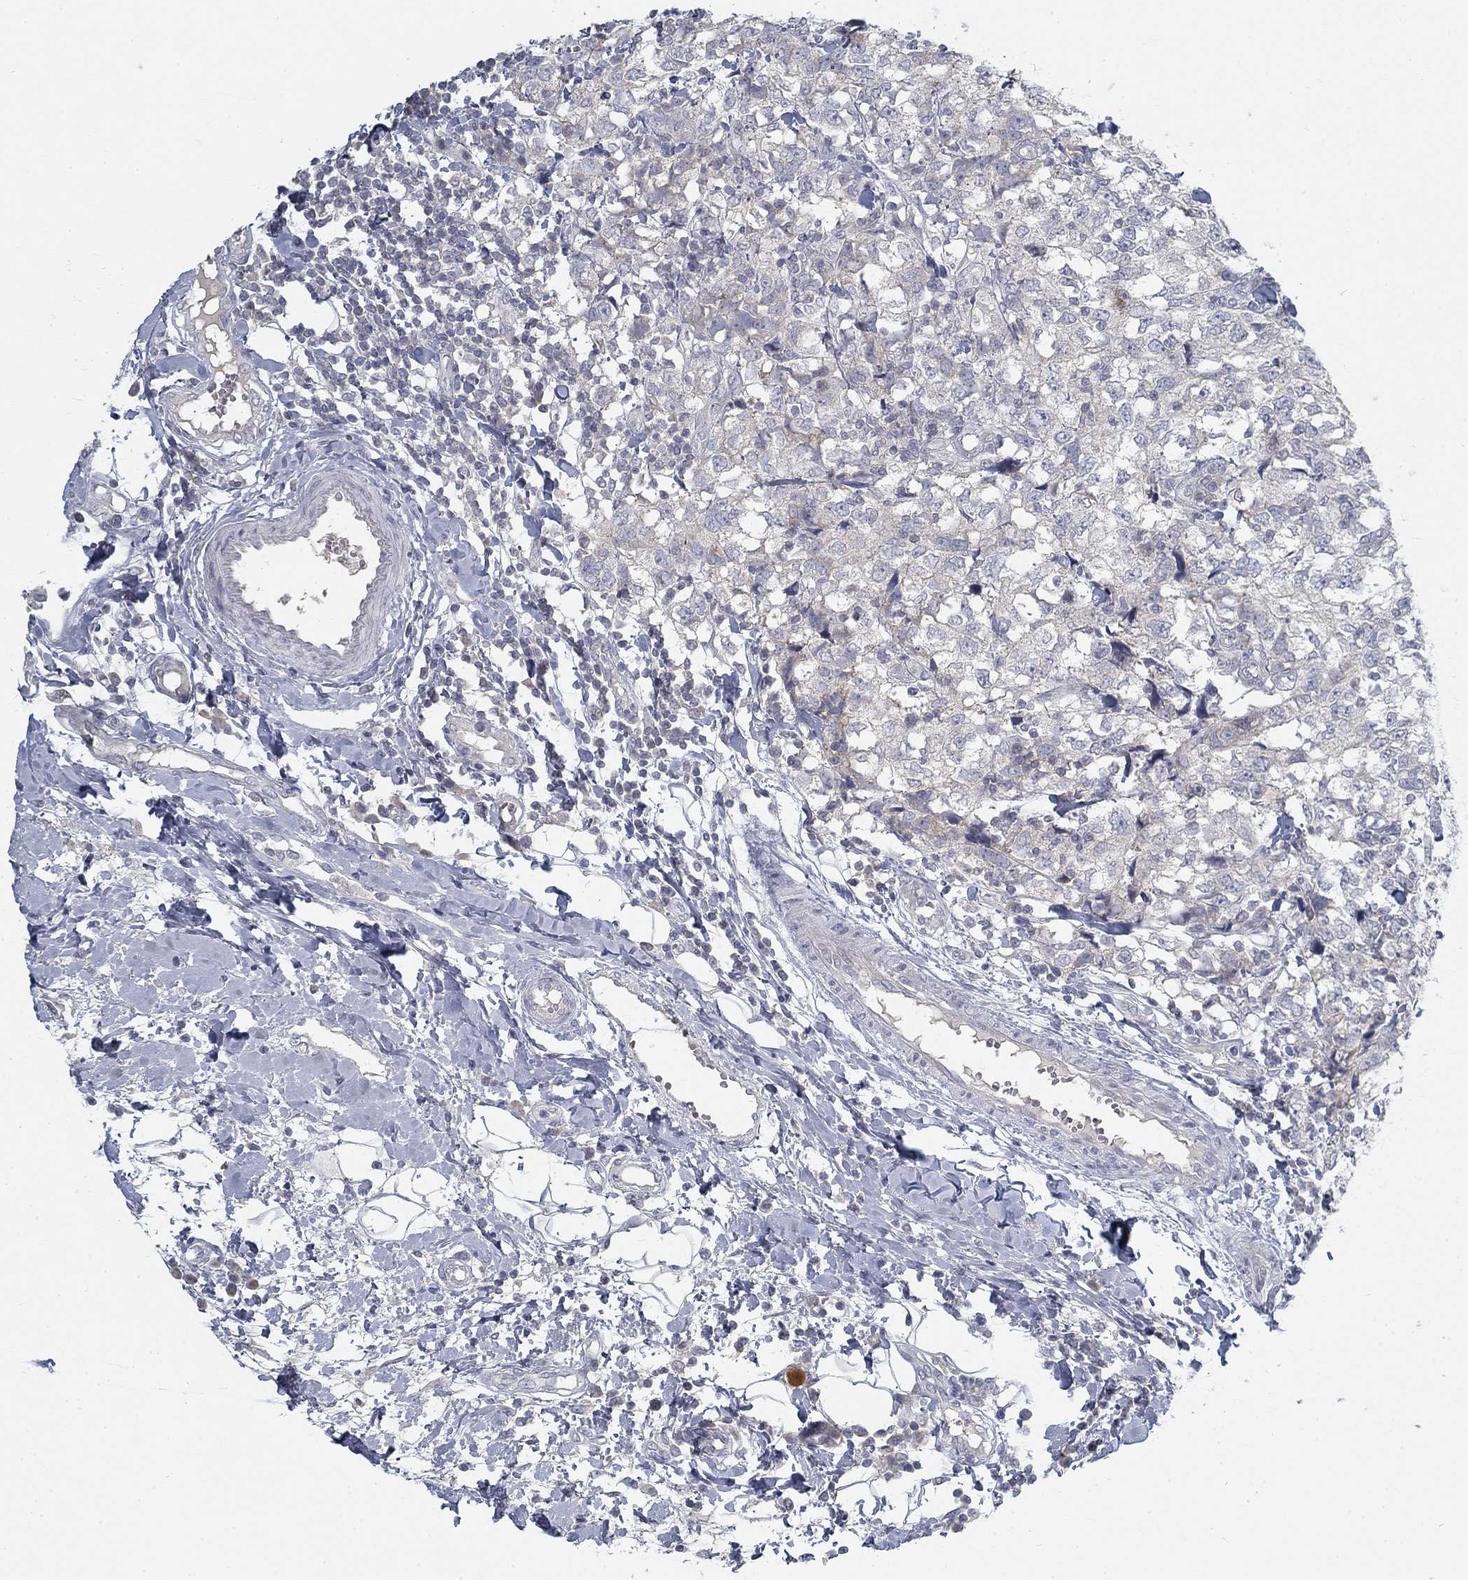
{"staining": {"intensity": "negative", "quantity": "none", "location": "none"}, "tissue": "breast cancer", "cell_type": "Tumor cells", "image_type": "cancer", "snomed": [{"axis": "morphology", "description": "Duct carcinoma"}, {"axis": "topography", "description": "Breast"}], "caption": "This is an immunohistochemistry micrograph of human breast infiltrating ductal carcinoma. There is no staining in tumor cells.", "gene": "ATP1A3", "patient": {"sex": "female", "age": 30}}